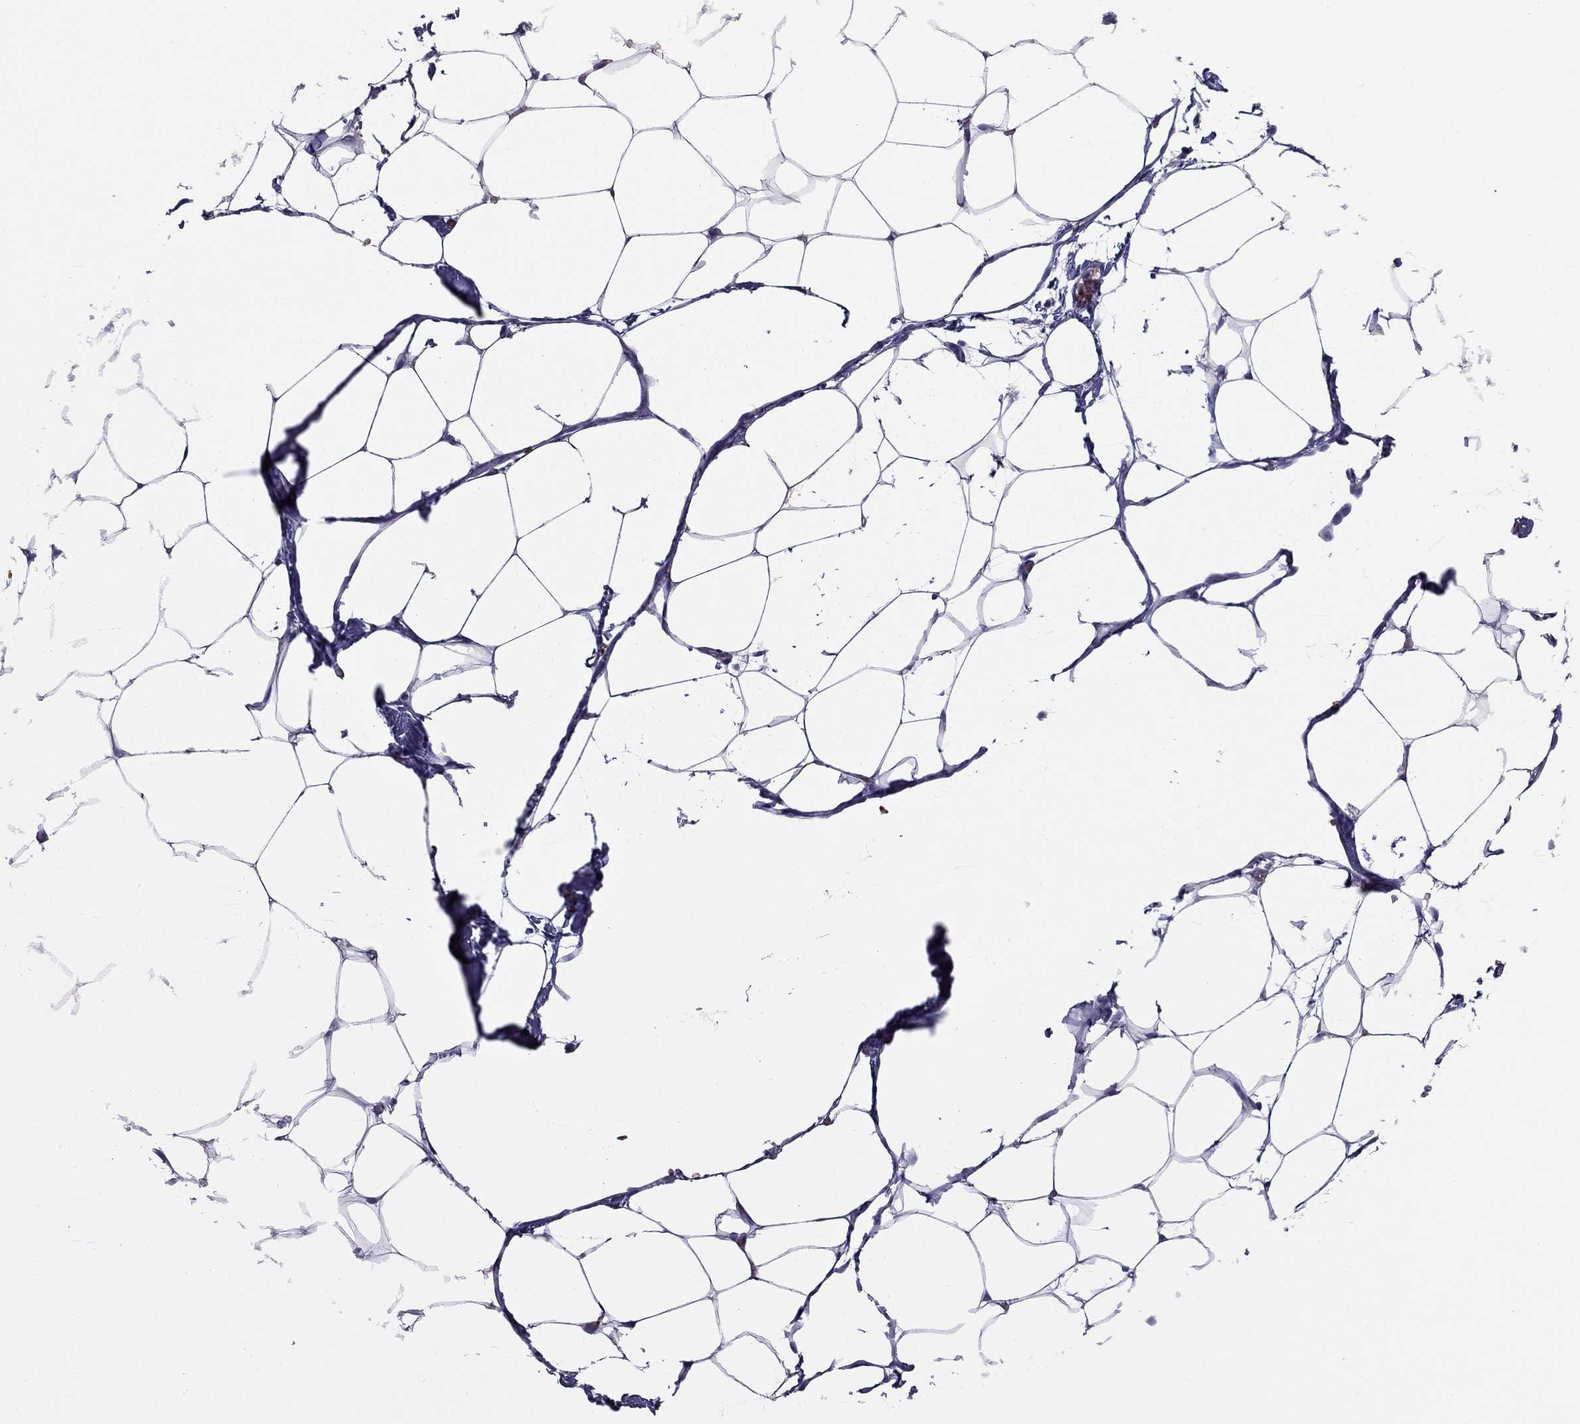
{"staining": {"intensity": "negative", "quantity": "none", "location": "none"}, "tissue": "adipose tissue", "cell_type": "Adipocytes", "image_type": "normal", "snomed": [{"axis": "morphology", "description": "Normal tissue, NOS"}, {"axis": "topography", "description": "Adipose tissue"}], "caption": "This is an IHC micrograph of benign adipose tissue. There is no expression in adipocytes.", "gene": "RHCE", "patient": {"sex": "male", "age": 57}}